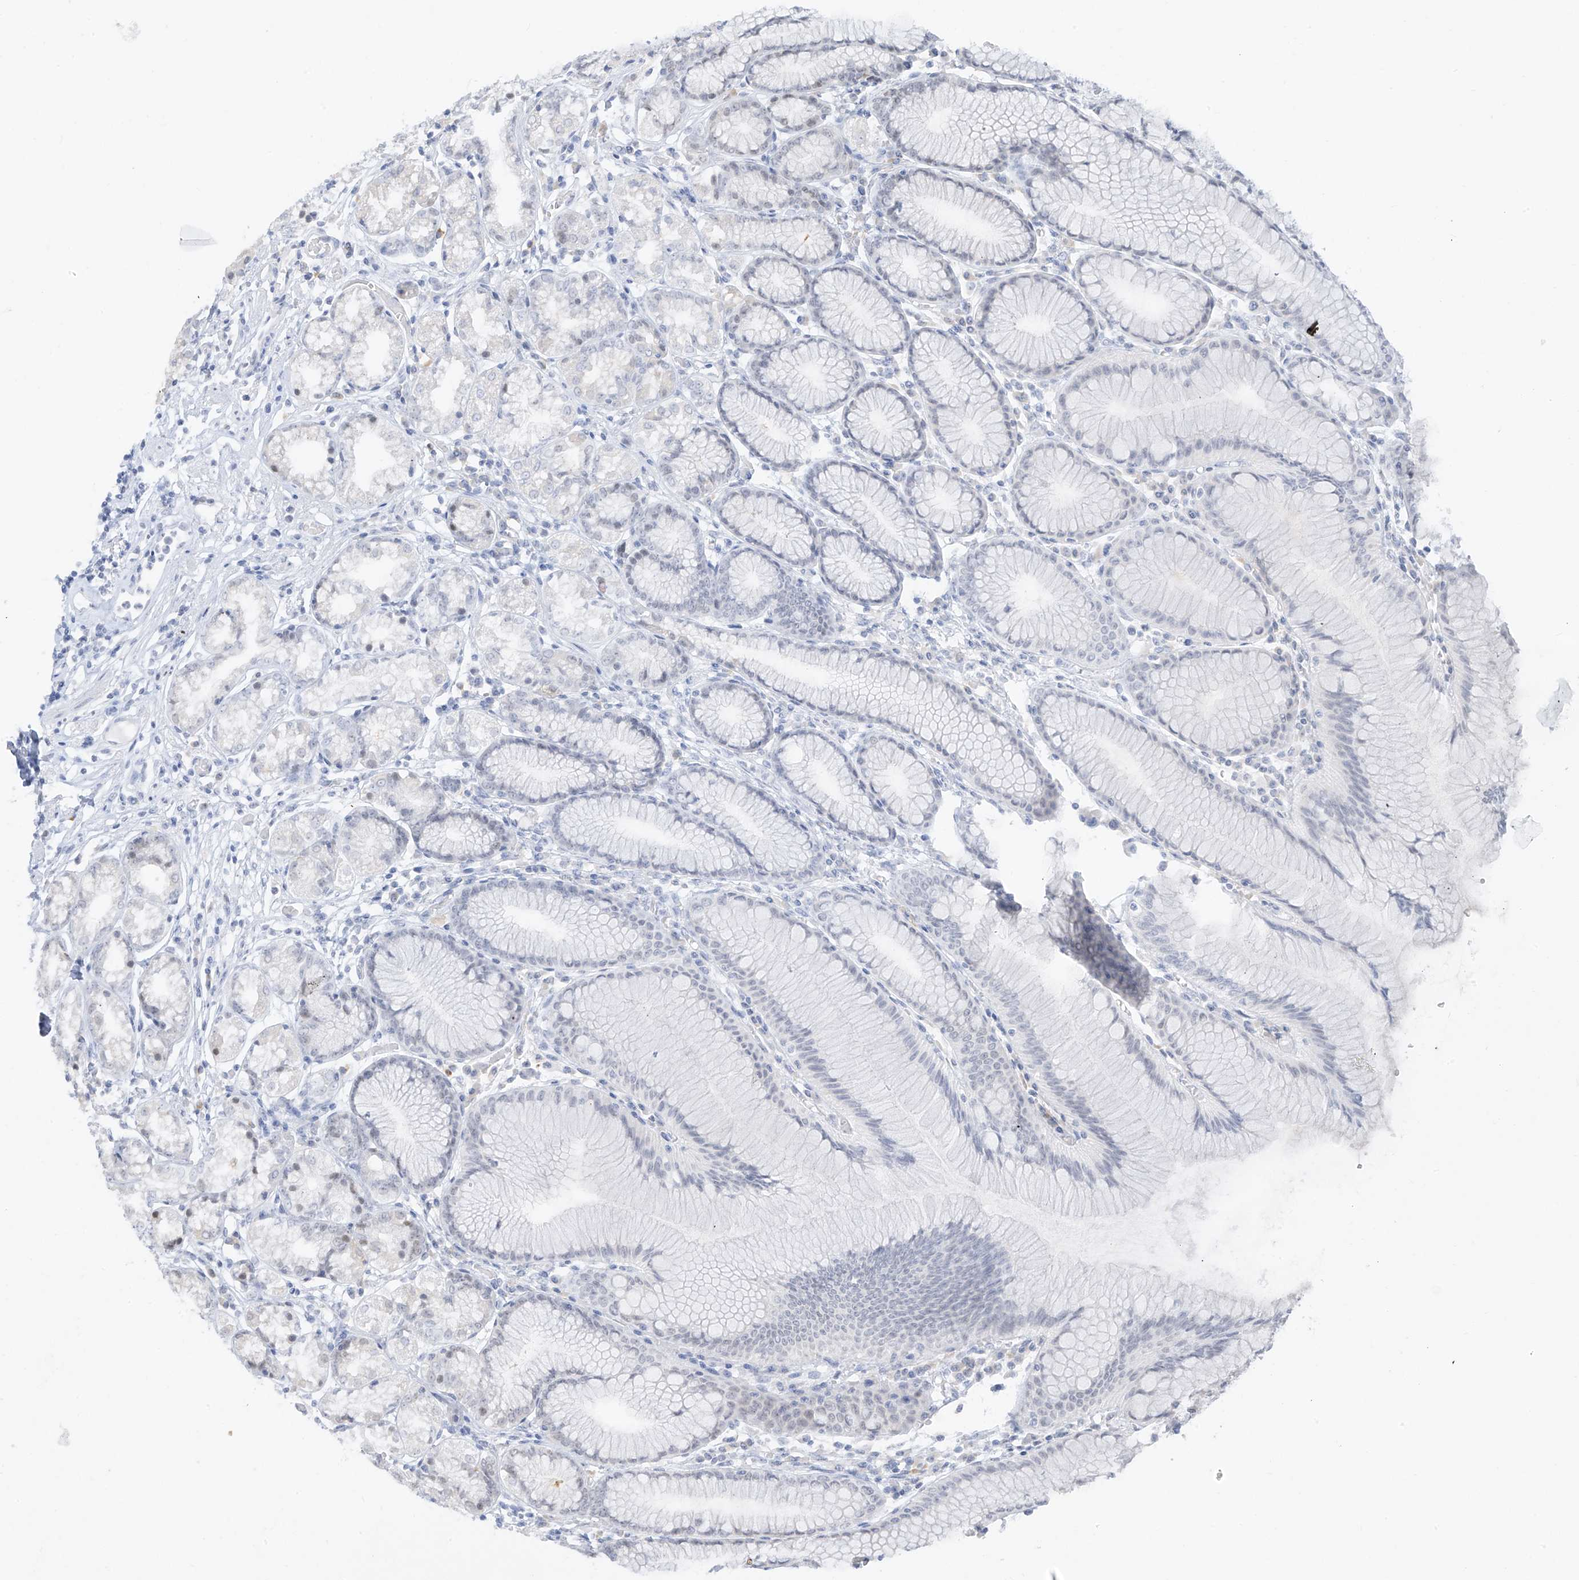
{"staining": {"intensity": "negative", "quantity": "none", "location": "none"}, "tissue": "stomach", "cell_type": "Glandular cells", "image_type": "normal", "snomed": [{"axis": "morphology", "description": "Normal tissue, NOS"}, {"axis": "topography", "description": "Stomach"}], "caption": "High power microscopy image of an IHC histopathology image of unremarkable stomach, revealing no significant staining in glandular cells.", "gene": "ZMYM2", "patient": {"sex": "female", "age": 57}}